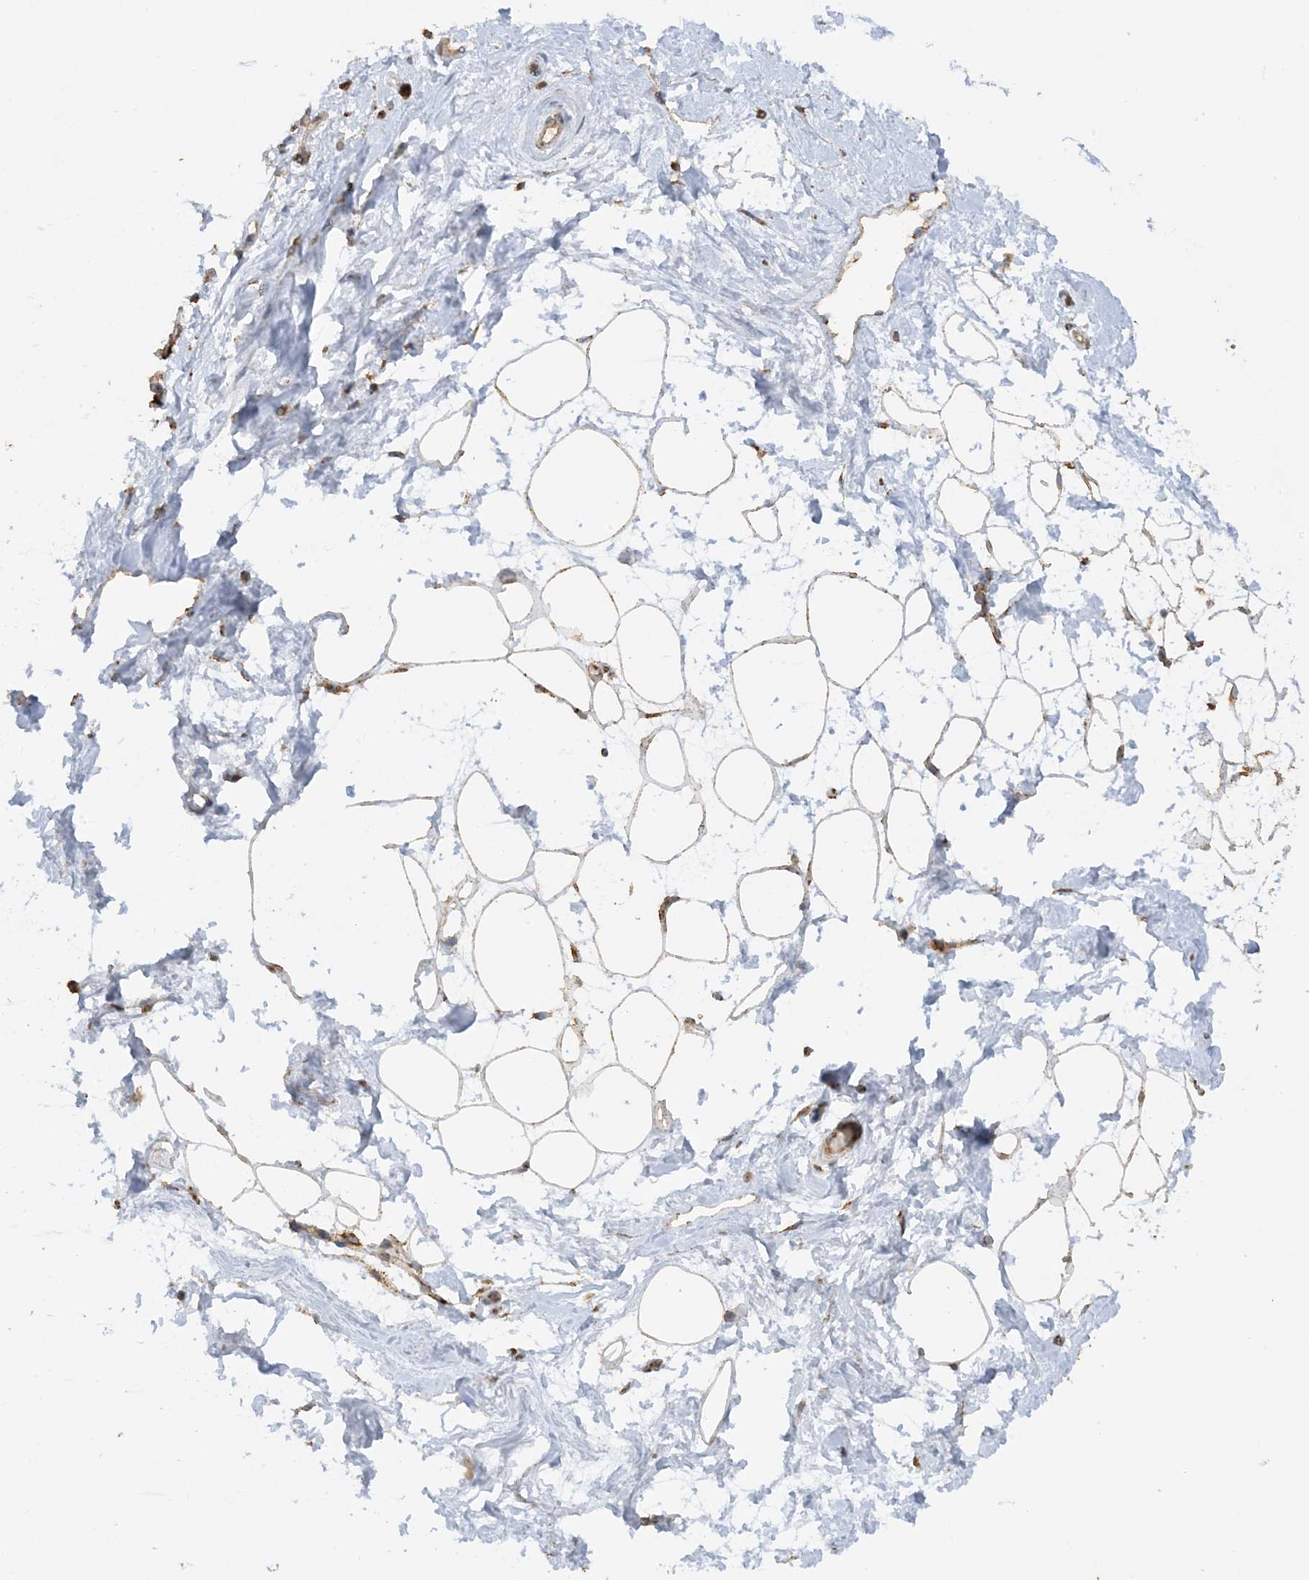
{"staining": {"intensity": "weak", "quantity": ">75%", "location": "cytoplasmic/membranous"}, "tissue": "breast", "cell_type": "Adipocytes", "image_type": "normal", "snomed": [{"axis": "morphology", "description": "Normal tissue, NOS"}, {"axis": "topography", "description": "Breast"}], "caption": "This is a micrograph of immunohistochemistry staining of normal breast, which shows weak expression in the cytoplasmic/membranous of adipocytes.", "gene": "AGA", "patient": {"sex": "female", "age": 45}}